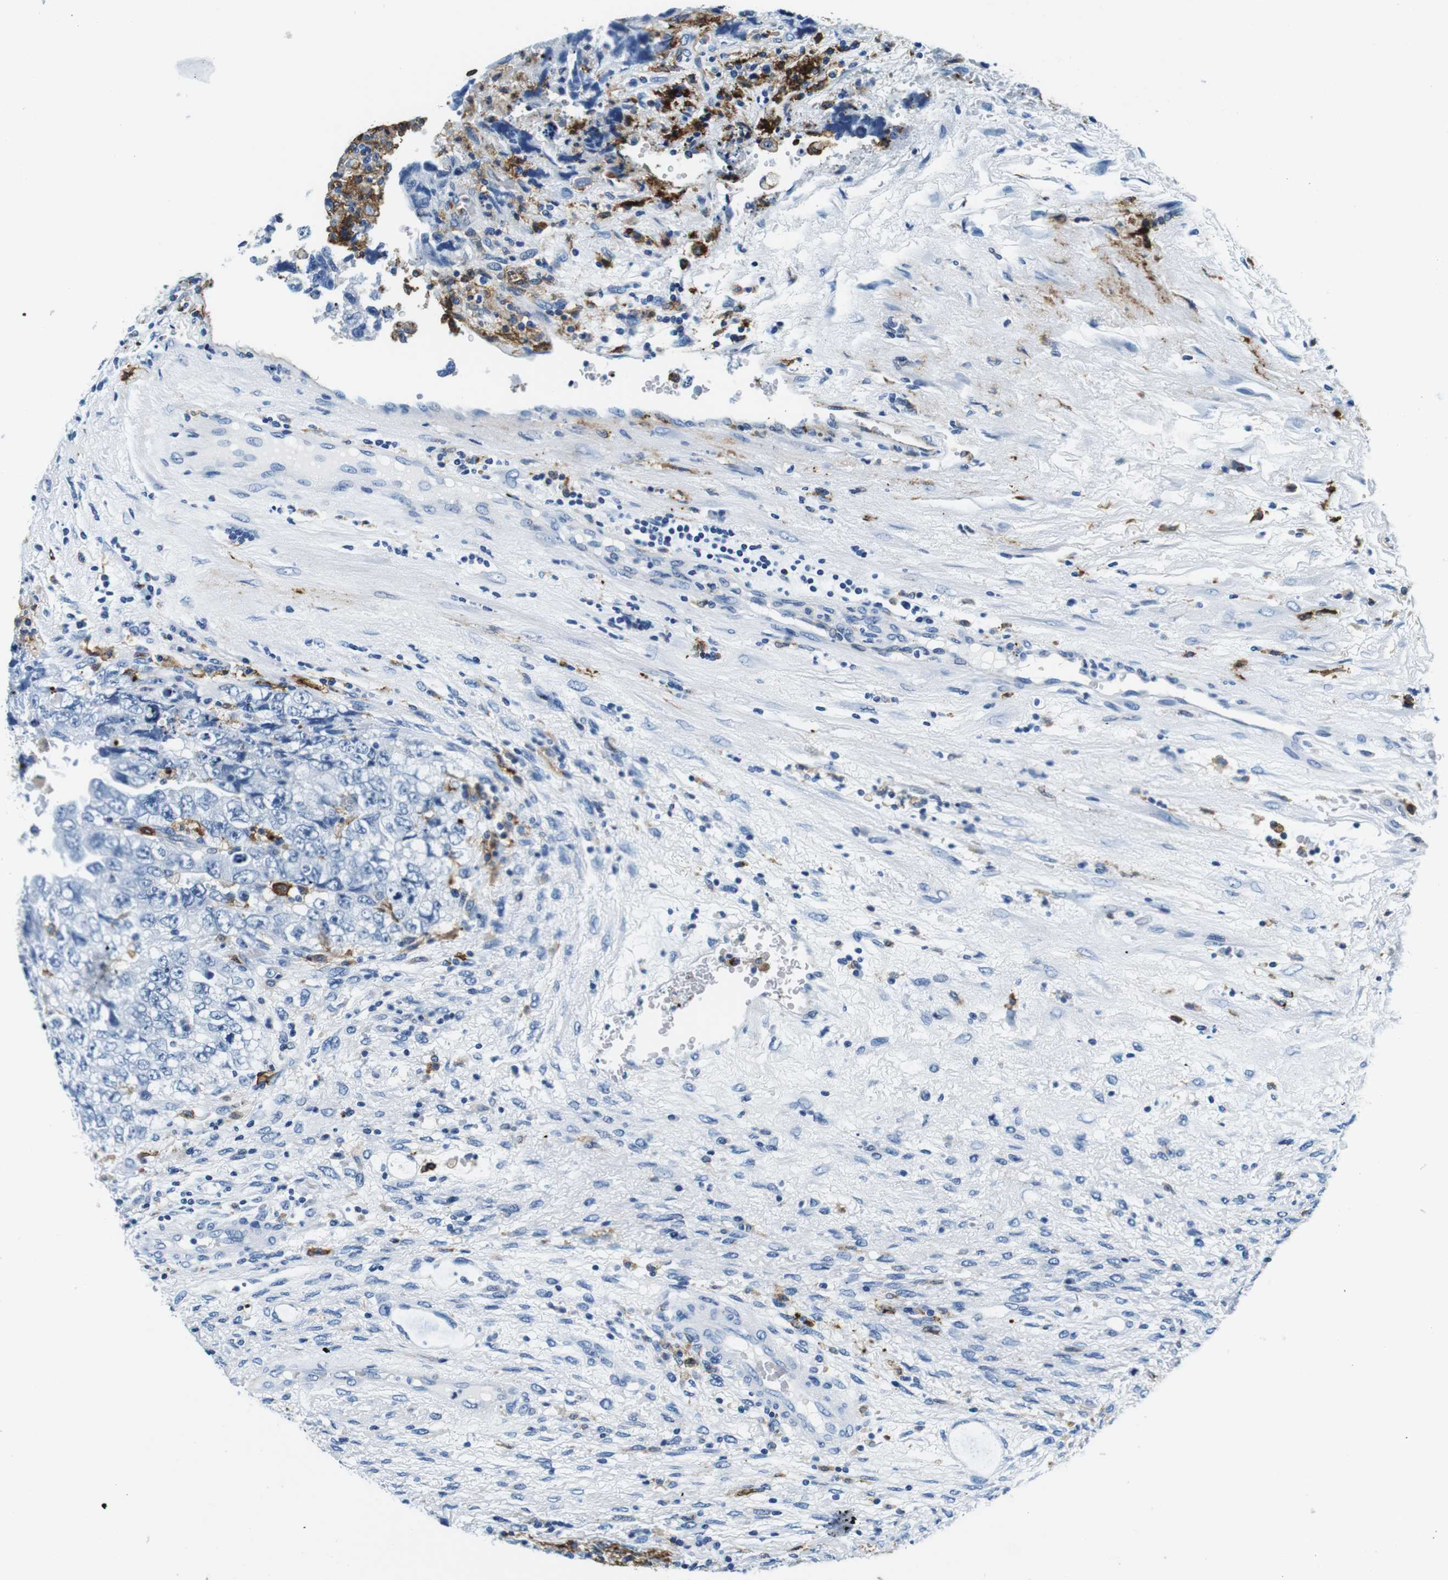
{"staining": {"intensity": "negative", "quantity": "none", "location": "none"}, "tissue": "testis cancer", "cell_type": "Tumor cells", "image_type": "cancer", "snomed": [{"axis": "morphology", "description": "Carcinoma, Embryonal, NOS"}, {"axis": "topography", "description": "Testis"}], "caption": "The IHC photomicrograph has no significant expression in tumor cells of testis cancer (embryonal carcinoma) tissue.", "gene": "HLA-DRB1", "patient": {"sex": "male", "age": 36}}